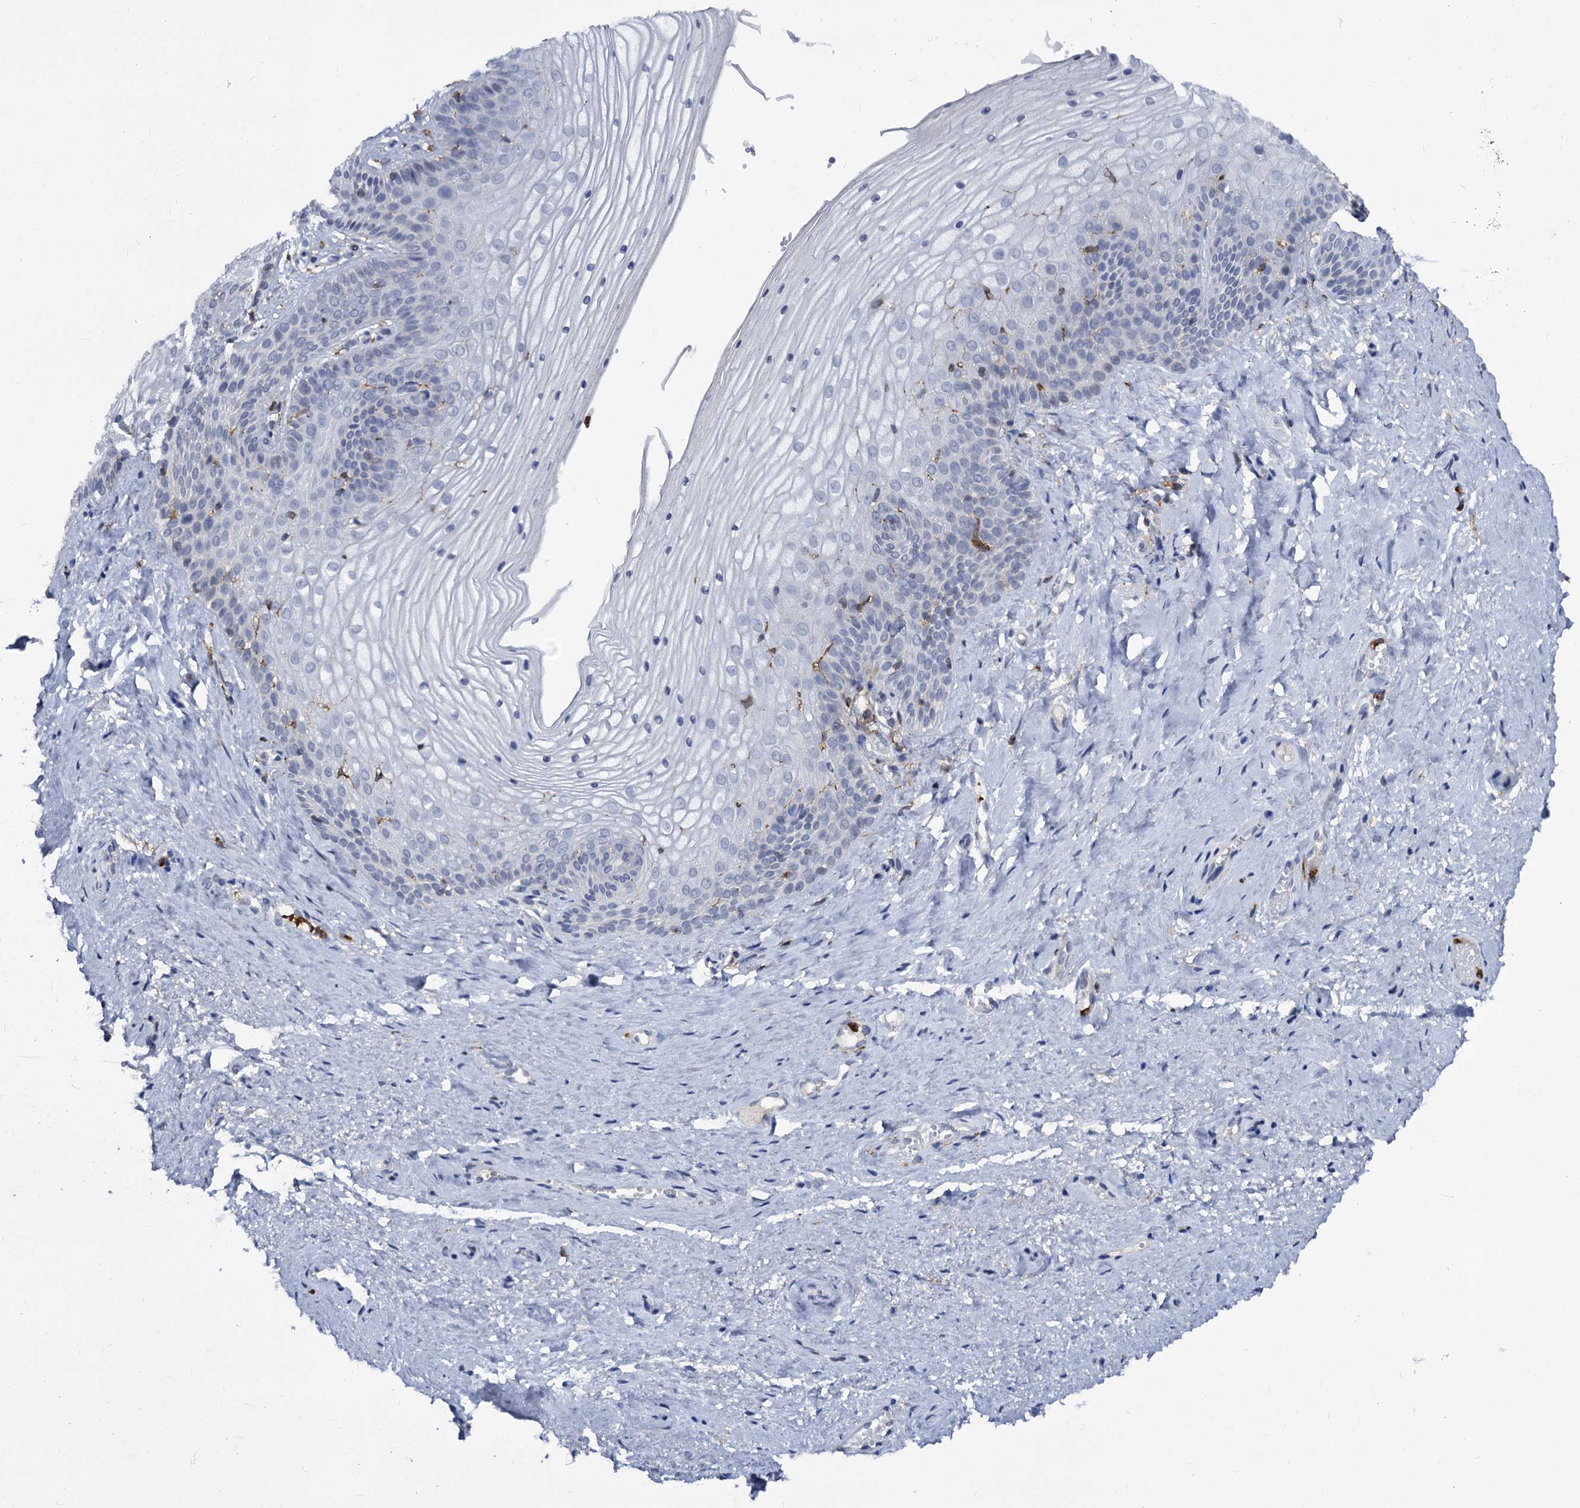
{"staining": {"intensity": "negative", "quantity": "none", "location": "none"}, "tissue": "vagina", "cell_type": "Squamous epithelial cells", "image_type": "normal", "snomed": [{"axis": "morphology", "description": "Normal tissue, NOS"}, {"axis": "topography", "description": "Vagina"}, {"axis": "topography", "description": "Cervix"}], "caption": "The micrograph displays no significant expression in squamous epithelial cells of vagina.", "gene": "RHOG", "patient": {"sex": "female", "age": 40}}